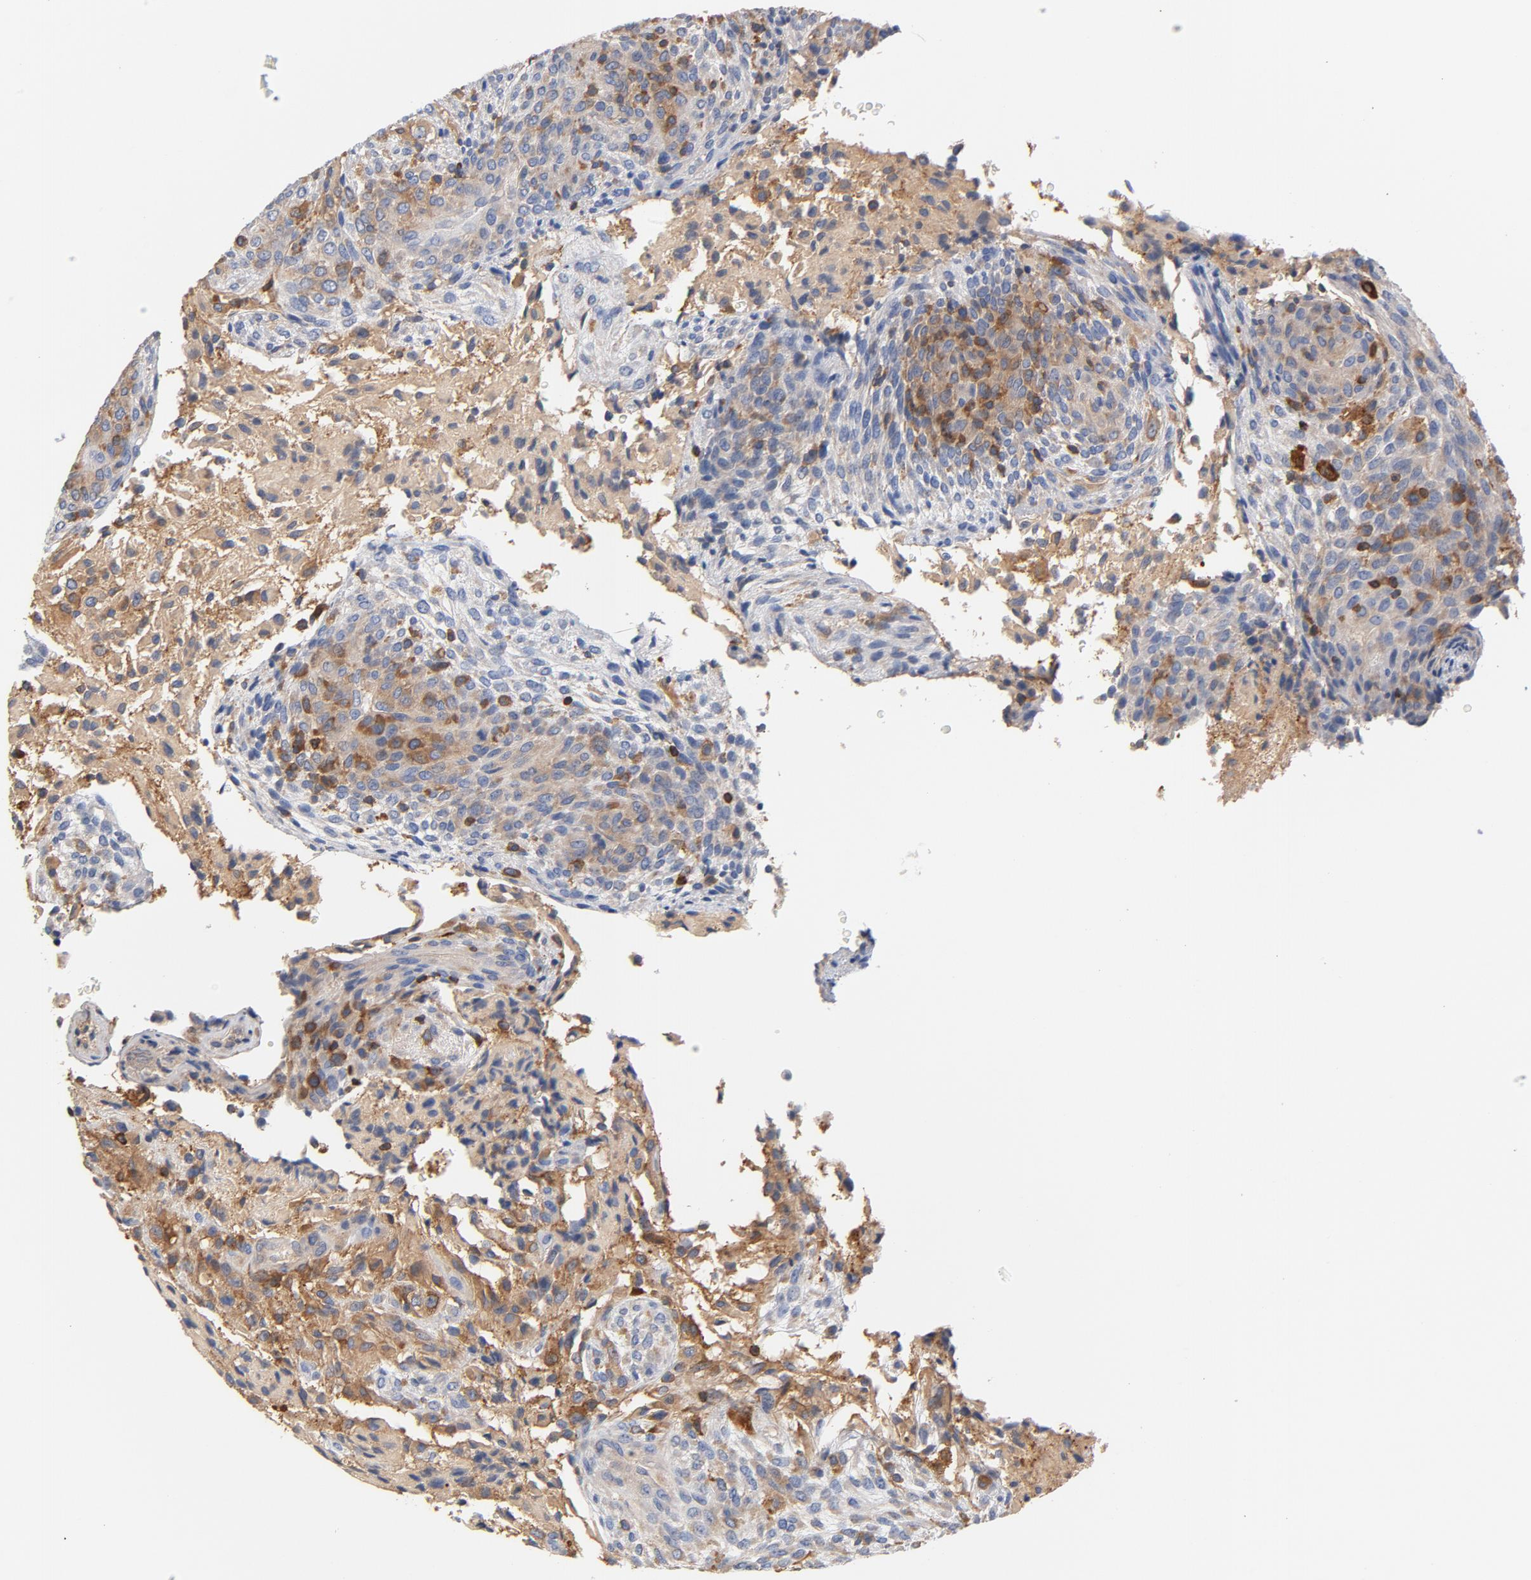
{"staining": {"intensity": "moderate", "quantity": "25%-75%", "location": "cytoplasmic/membranous"}, "tissue": "glioma", "cell_type": "Tumor cells", "image_type": "cancer", "snomed": [{"axis": "morphology", "description": "Glioma, malignant, High grade"}, {"axis": "topography", "description": "Cerebral cortex"}], "caption": "Protein expression by immunohistochemistry (IHC) displays moderate cytoplasmic/membranous staining in approximately 25%-75% of tumor cells in glioma.", "gene": "EZR", "patient": {"sex": "female", "age": 55}}